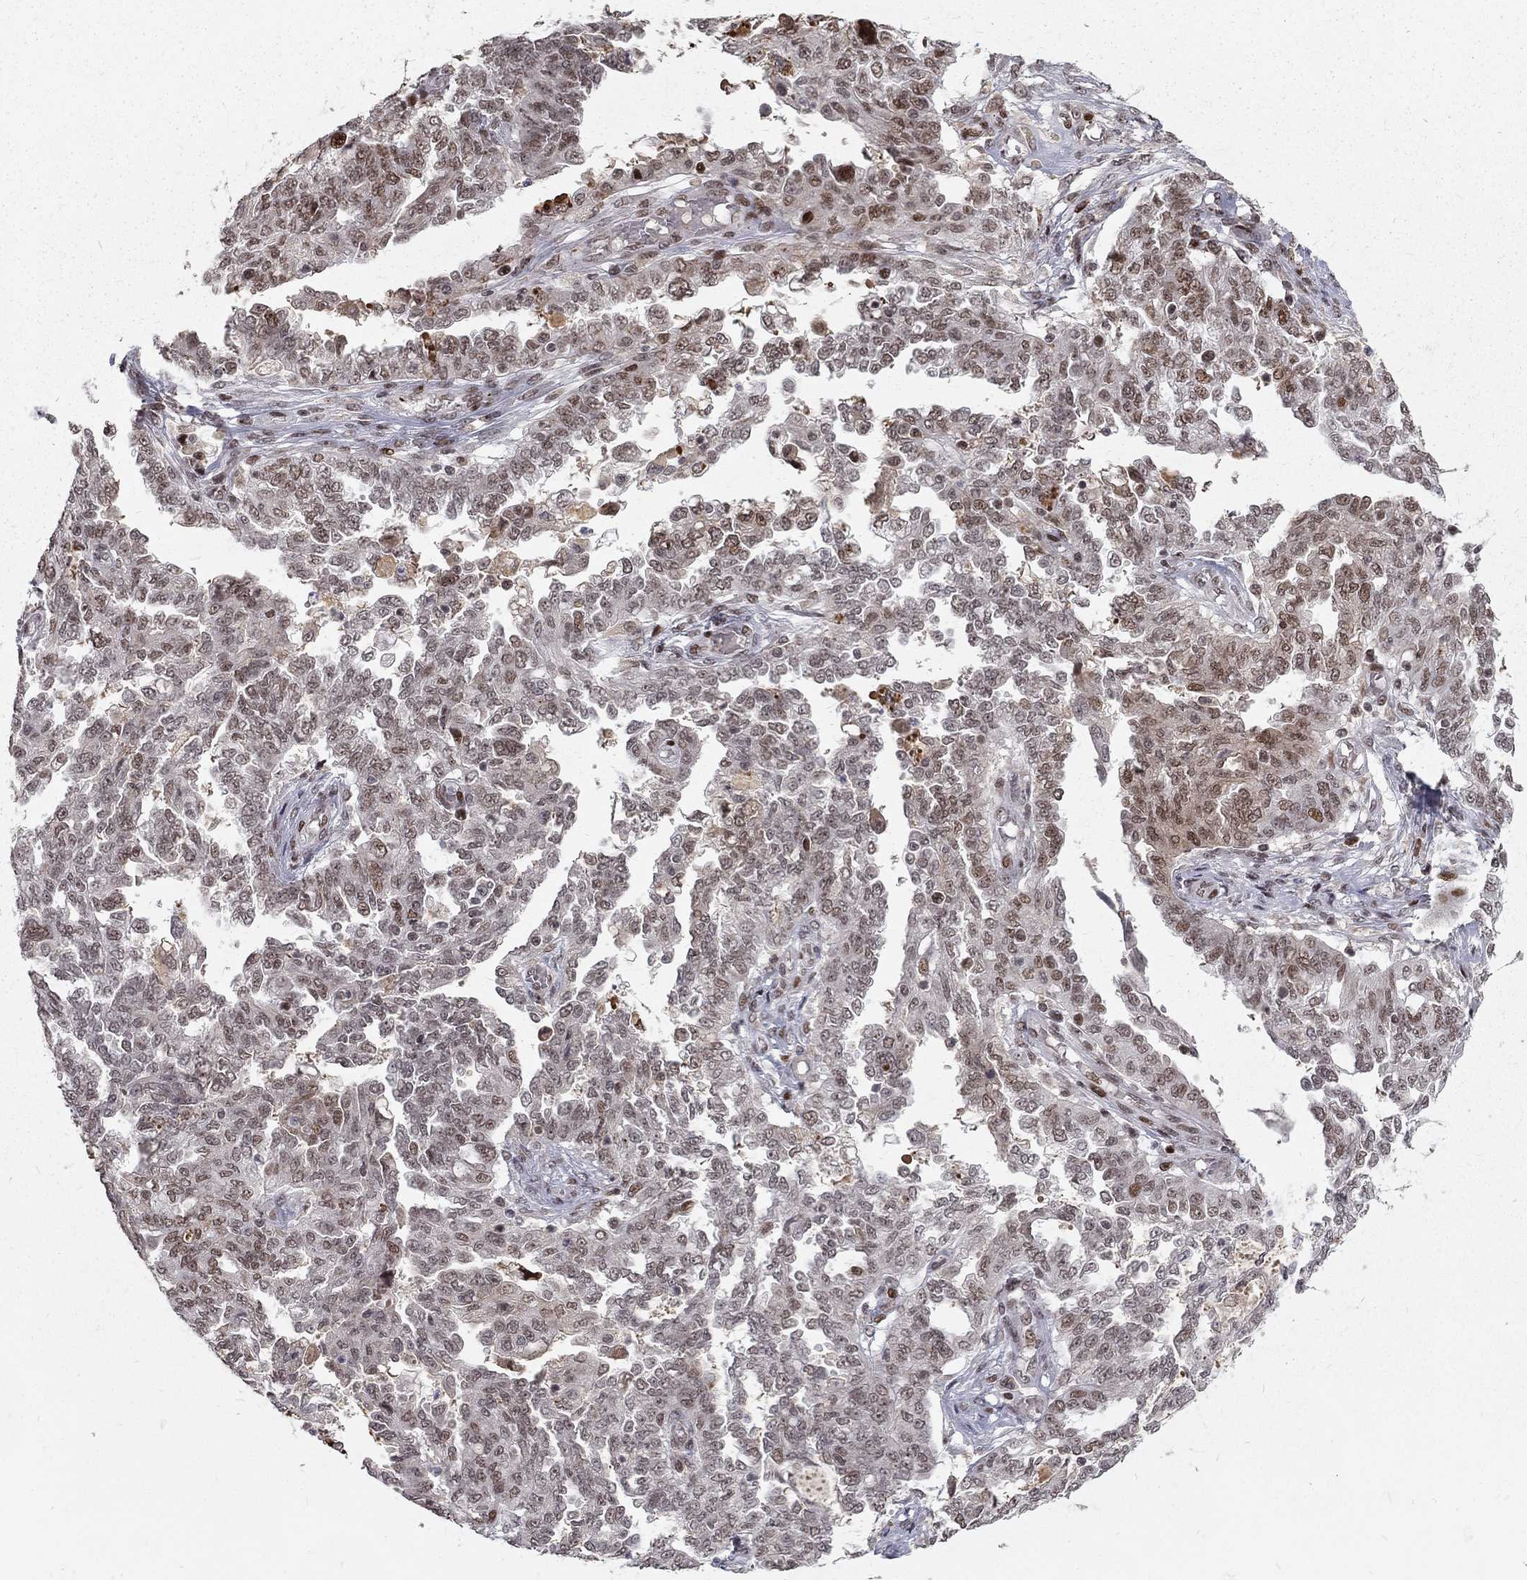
{"staining": {"intensity": "moderate", "quantity": "25%-75%", "location": "nuclear"}, "tissue": "ovarian cancer", "cell_type": "Tumor cells", "image_type": "cancer", "snomed": [{"axis": "morphology", "description": "Cystadenocarcinoma, serous, NOS"}, {"axis": "topography", "description": "Ovary"}], "caption": "Protein positivity by IHC displays moderate nuclear expression in approximately 25%-75% of tumor cells in serous cystadenocarcinoma (ovarian).", "gene": "TCEAL1", "patient": {"sex": "female", "age": 67}}